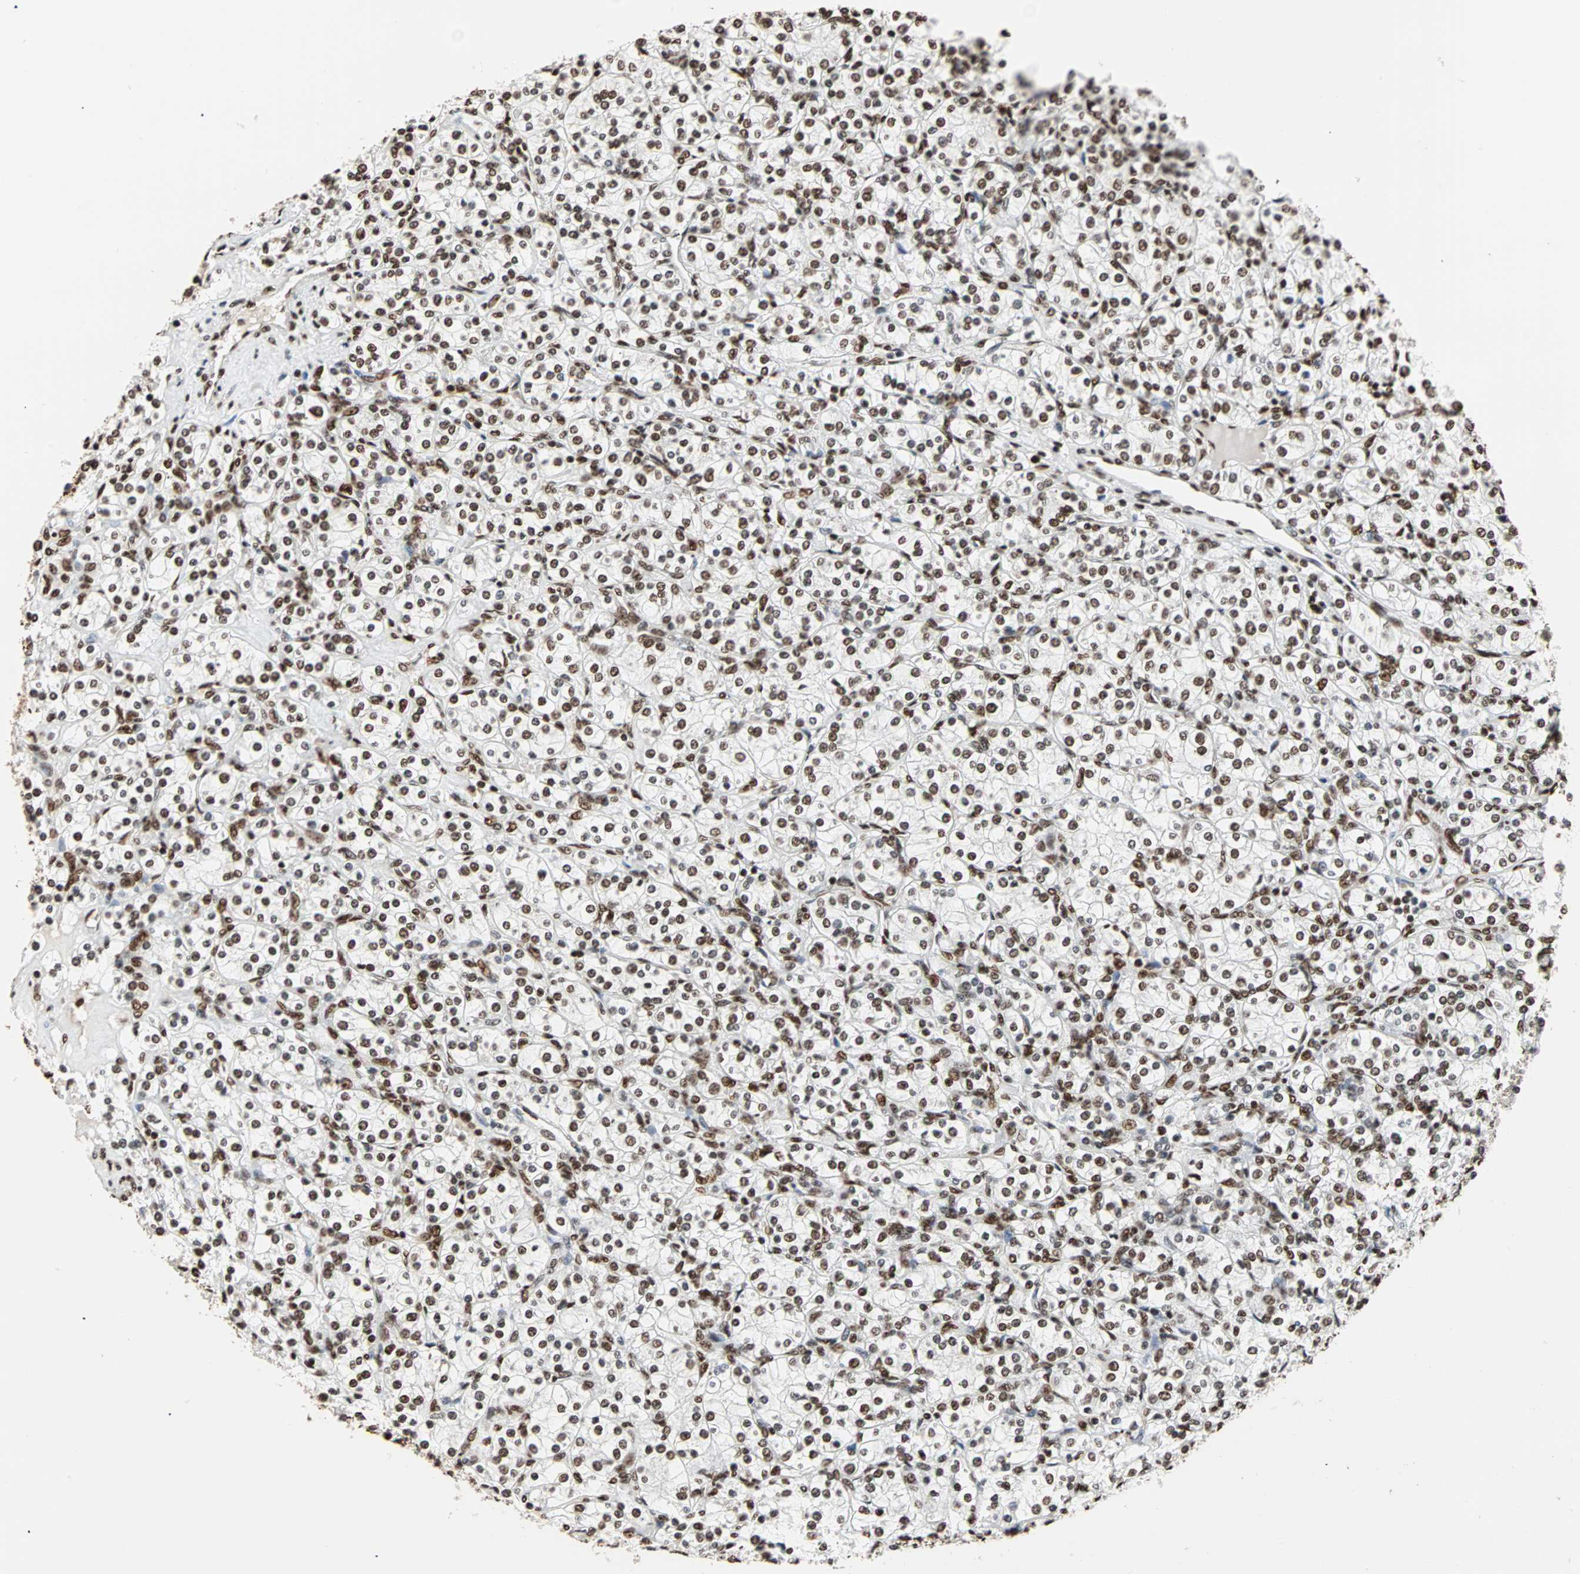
{"staining": {"intensity": "strong", "quantity": ">75%", "location": "nuclear"}, "tissue": "renal cancer", "cell_type": "Tumor cells", "image_type": "cancer", "snomed": [{"axis": "morphology", "description": "Adenocarcinoma, NOS"}, {"axis": "topography", "description": "Kidney"}], "caption": "IHC (DAB (3,3'-diaminobenzidine)) staining of human adenocarcinoma (renal) demonstrates strong nuclear protein expression in about >75% of tumor cells.", "gene": "ILF2", "patient": {"sex": "male", "age": 77}}